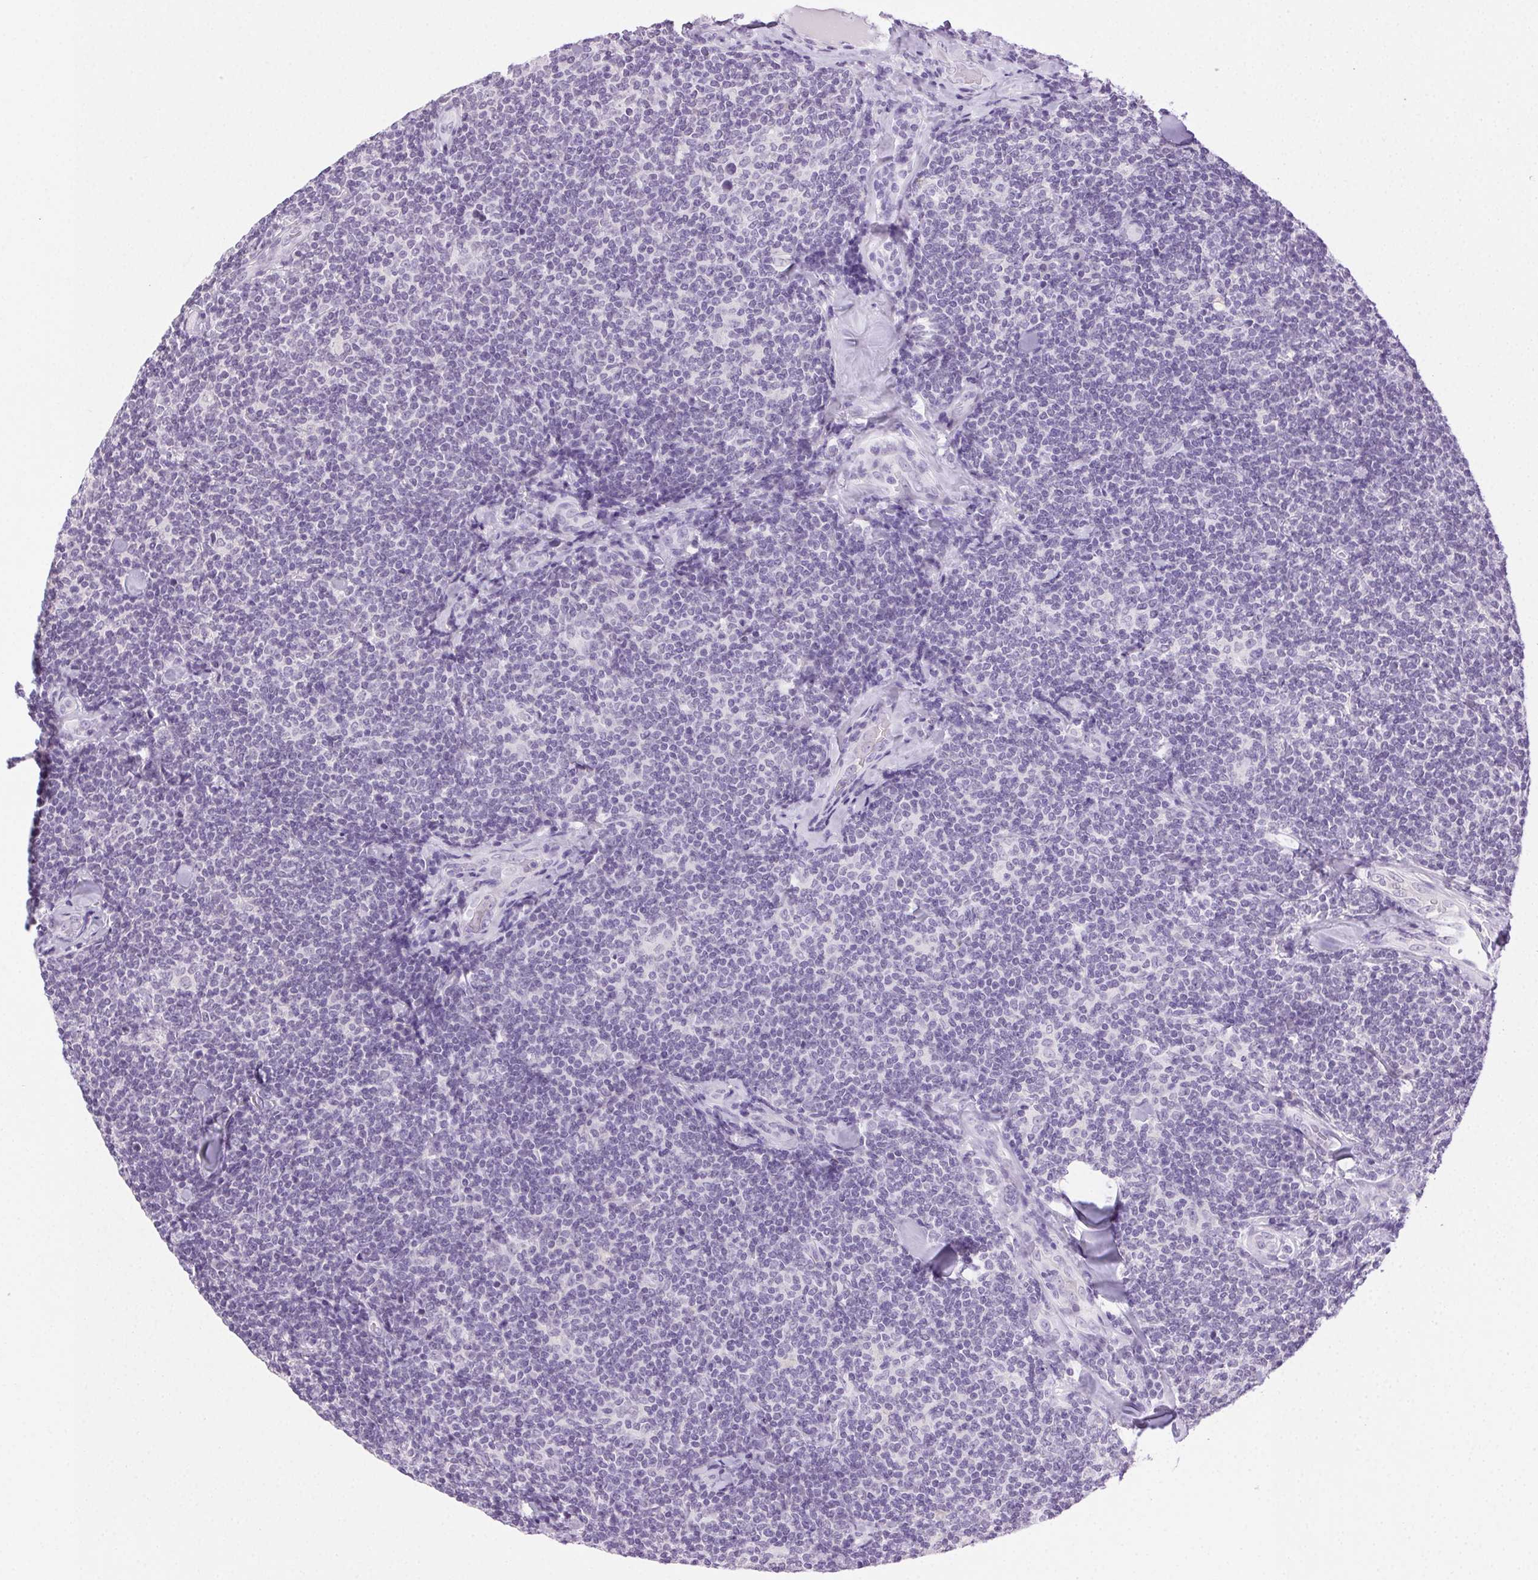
{"staining": {"intensity": "negative", "quantity": "none", "location": "none"}, "tissue": "lymphoma", "cell_type": "Tumor cells", "image_type": "cancer", "snomed": [{"axis": "morphology", "description": "Malignant lymphoma, non-Hodgkin's type, Low grade"}, {"axis": "topography", "description": "Lymph node"}], "caption": "A high-resolution image shows immunohistochemistry staining of lymphoma, which shows no significant positivity in tumor cells.", "gene": "CLDN10", "patient": {"sex": "female", "age": 56}}